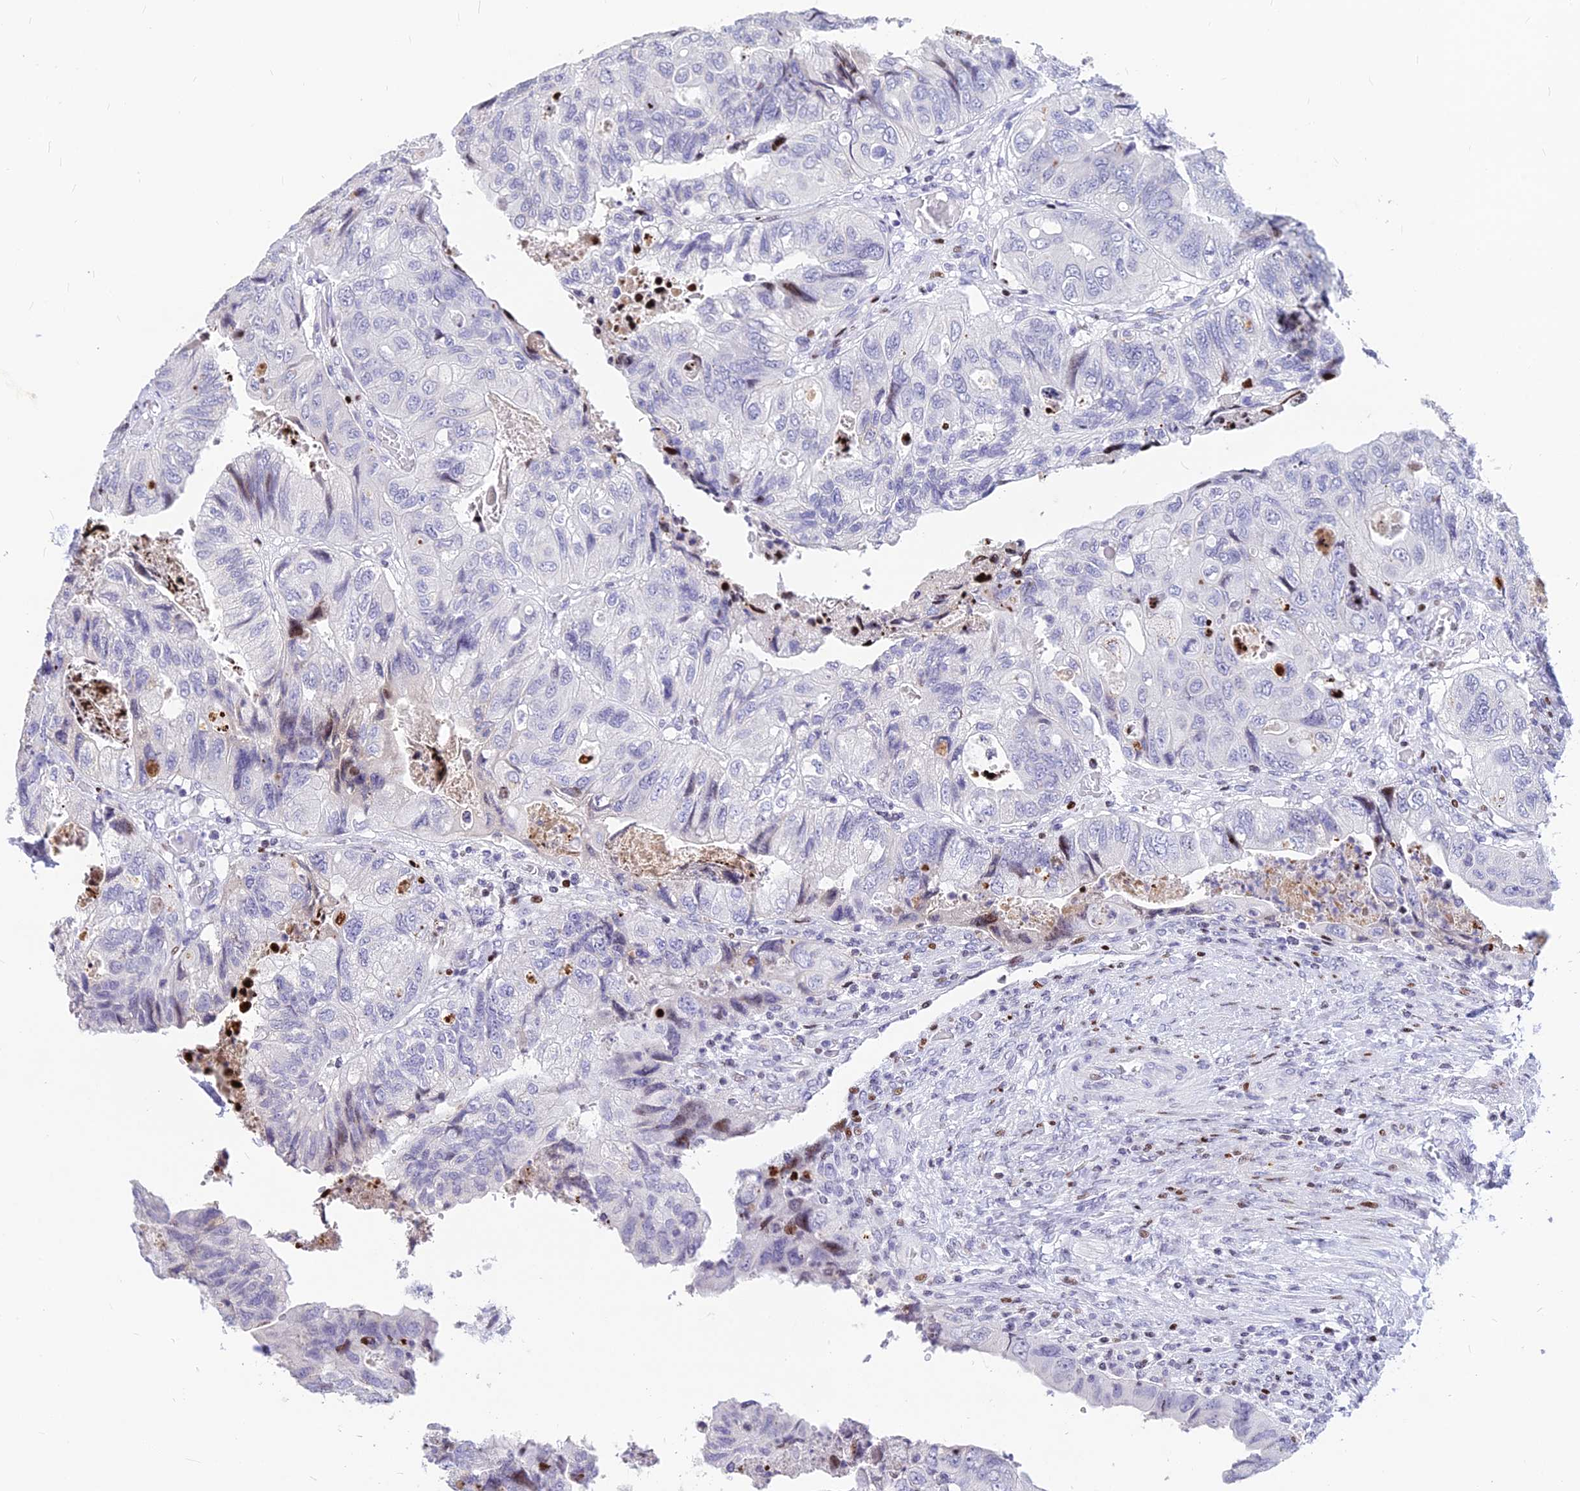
{"staining": {"intensity": "negative", "quantity": "none", "location": "none"}, "tissue": "colorectal cancer", "cell_type": "Tumor cells", "image_type": "cancer", "snomed": [{"axis": "morphology", "description": "Adenocarcinoma, NOS"}, {"axis": "topography", "description": "Rectum"}], "caption": "Immunohistochemistry (IHC) of colorectal cancer (adenocarcinoma) reveals no staining in tumor cells. (DAB immunohistochemistry (IHC) with hematoxylin counter stain).", "gene": "PRPS1", "patient": {"sex": "male", "age": 63}}